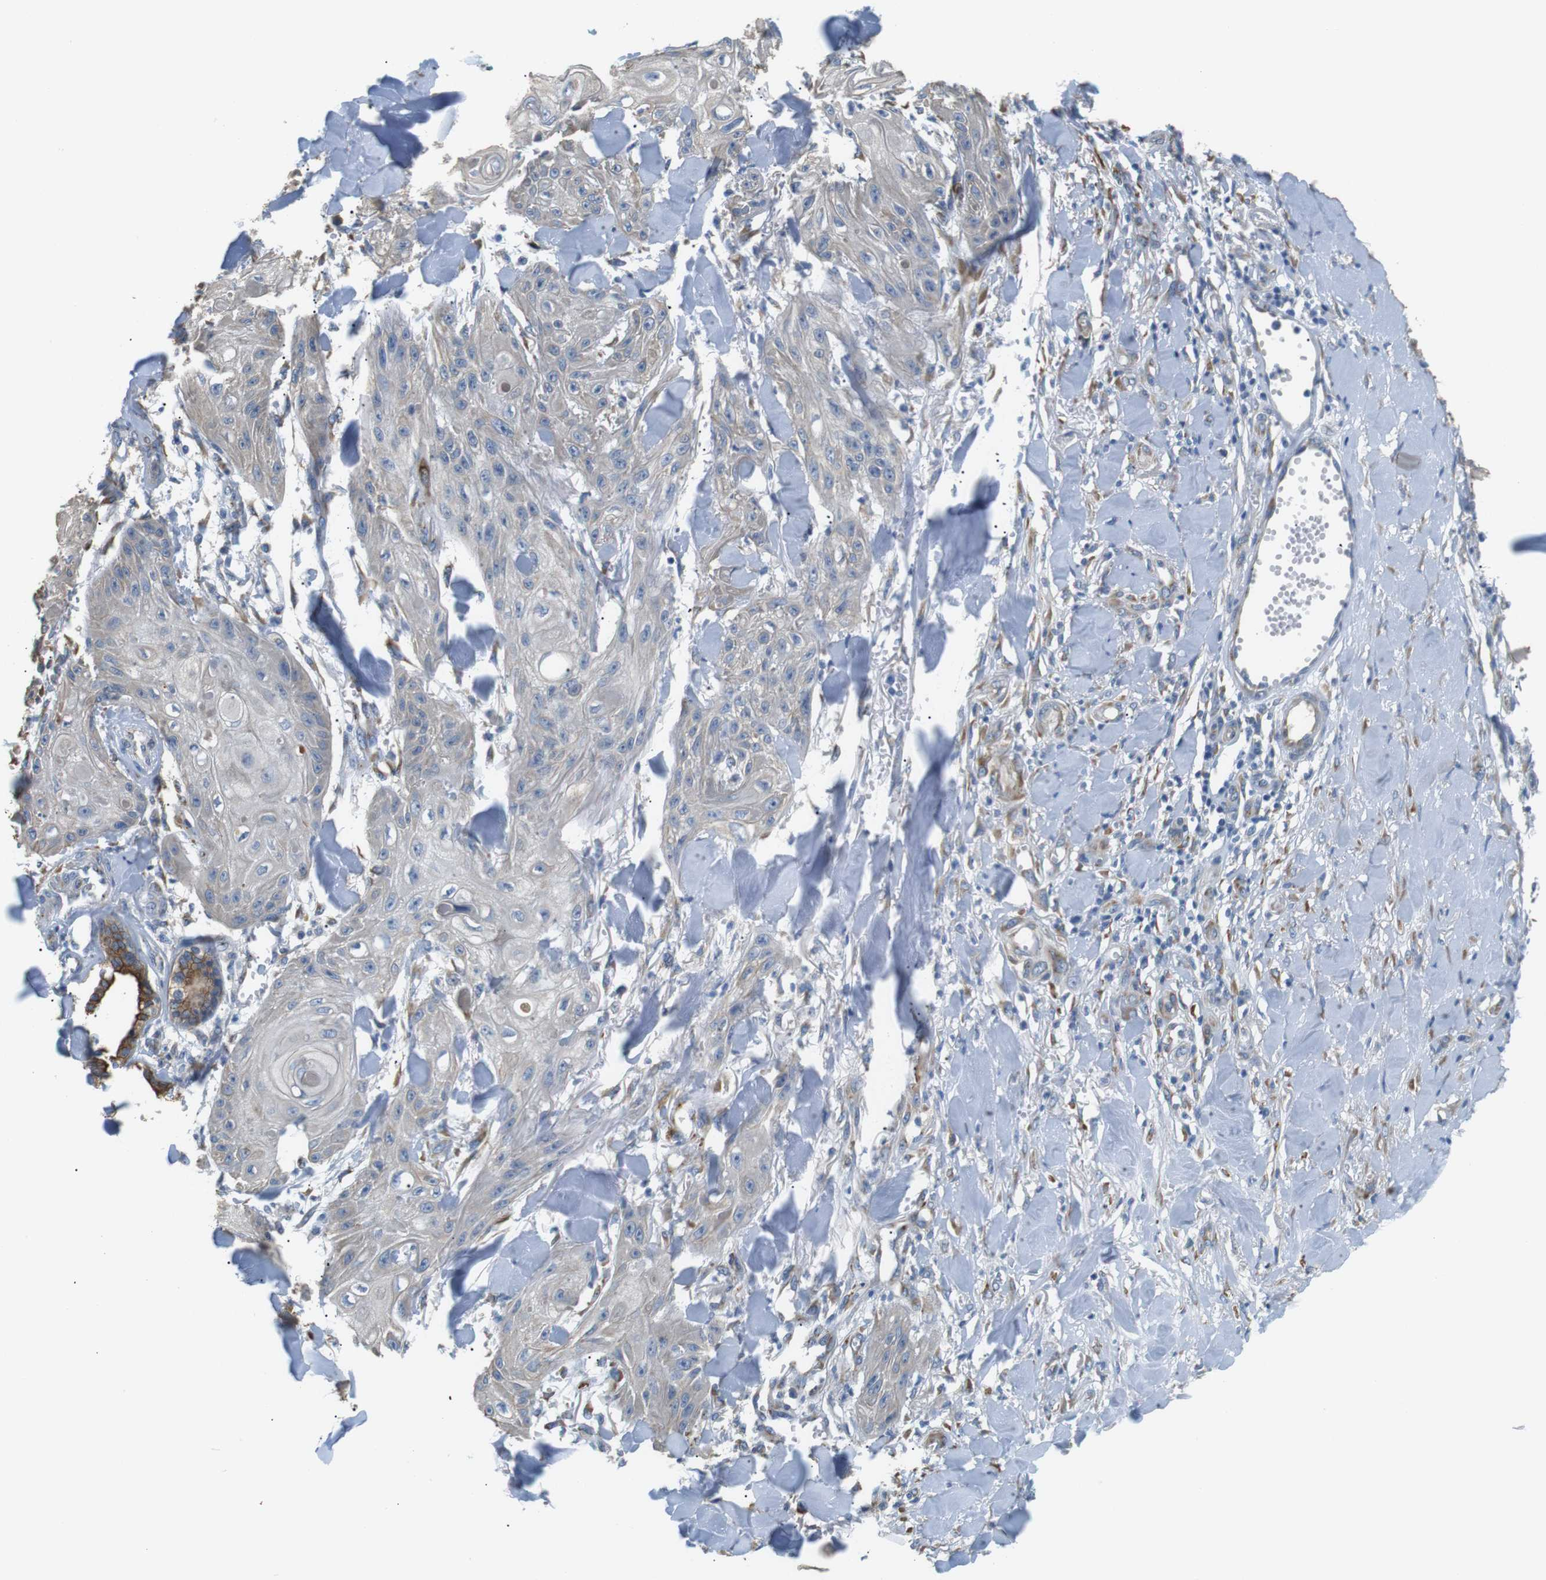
{"staining": {"intensity": "negative", "quantity": "none", "location": "none"}, "tissue": "skin cancer", "cell_type": "Tumor cells", "image_type": "cancer", "snomed": [{"axis": "morphology", "description": "Squamous cell carcinoma, NOS"}, {"axis": "topography", "description": "Skin"}], "caption": "Histopathology image shows no protein expression in tumor cells of skin cancer (squamous cell carcinoma) tissue.", "gene": "UNC5CL", "patient": {"sex": "male", "age": 74}}